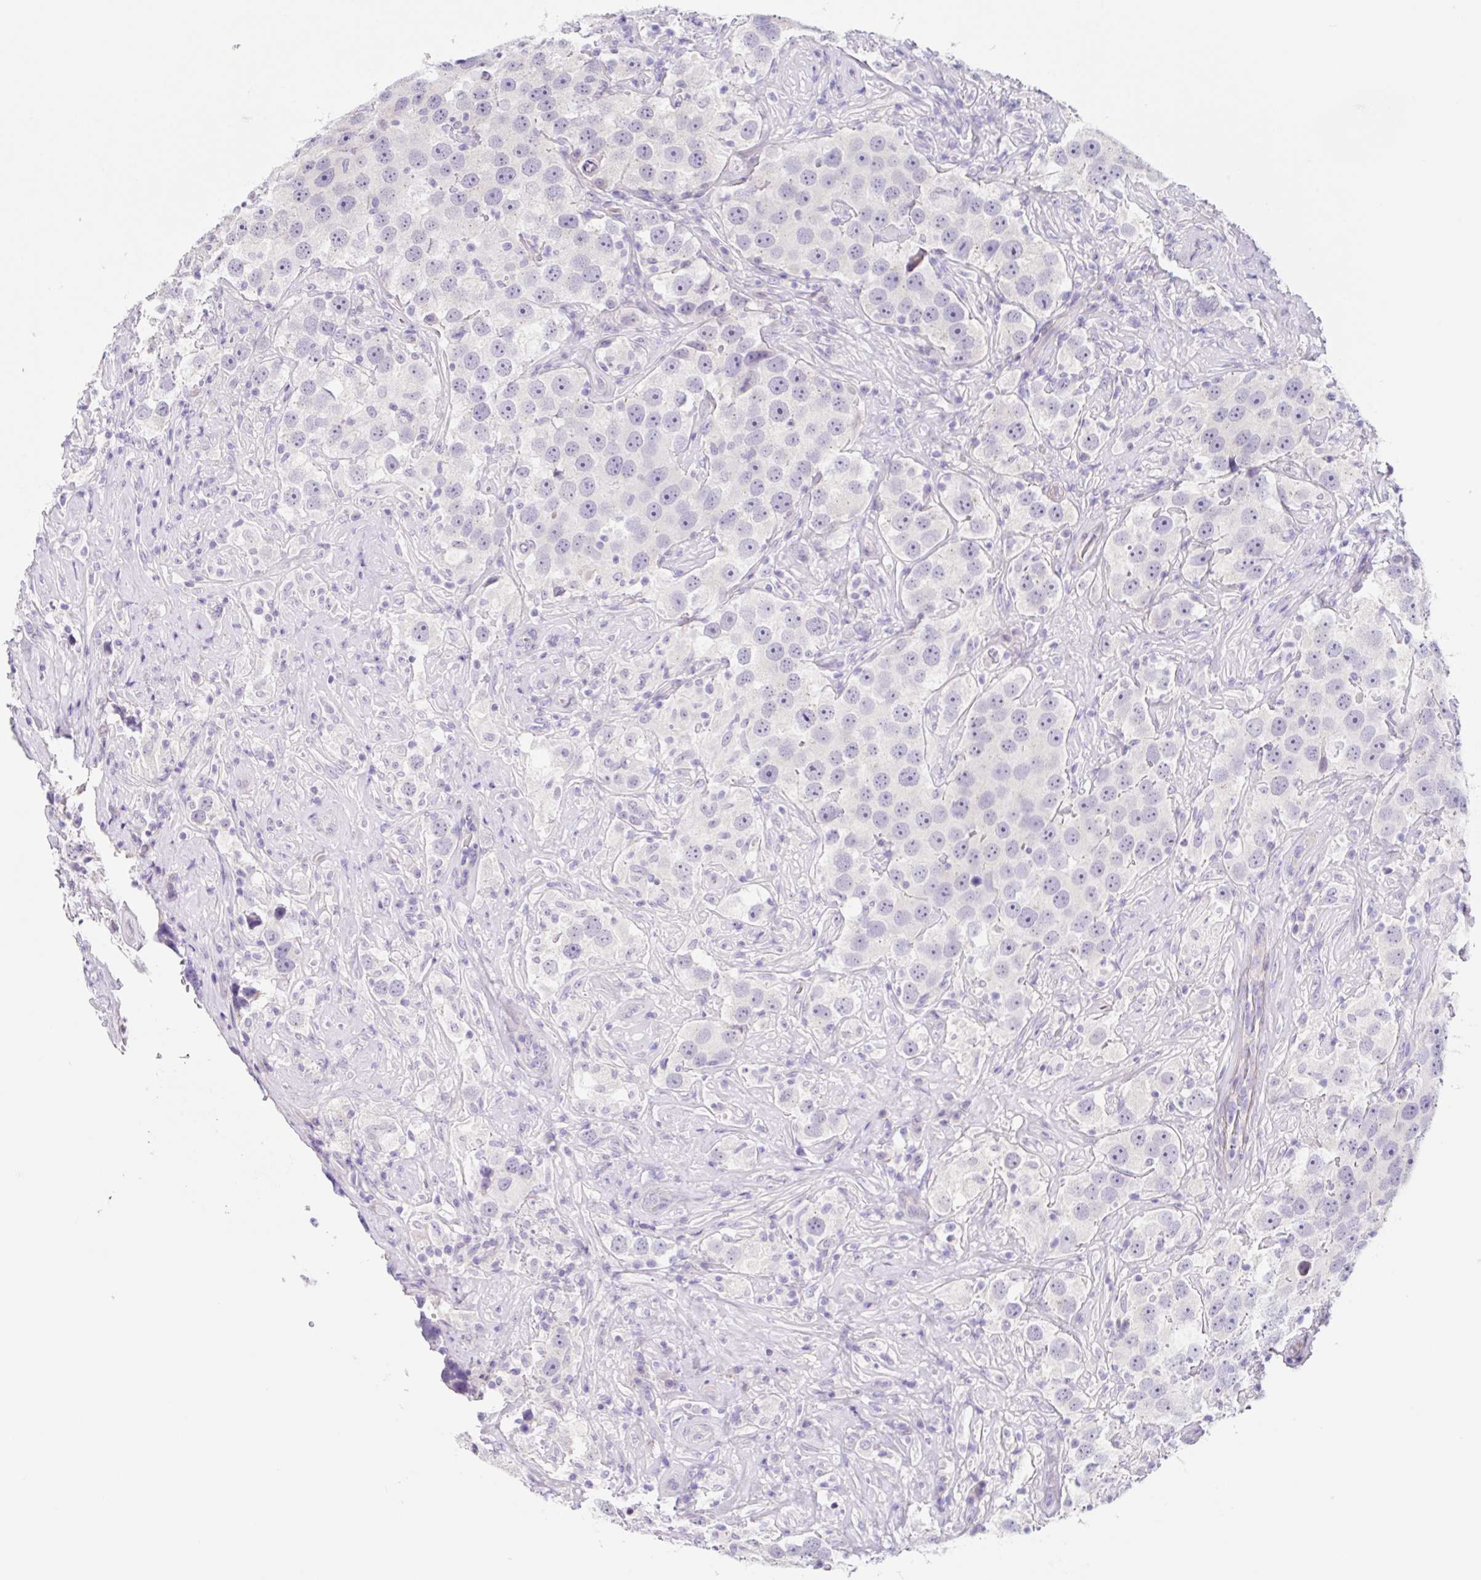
{"staining": {"intensity": "negative", "quantity": "none", "location": "none"}, "tissue": "testis cancer", "cell_type": "Tumor cells", "image_type": "cancer", "snomed": [{"axis": "morphology", "description": "Seminoma, NOS"}, {"axis": "topography", "description": "Testis"}], "caption": "This micrograph is of testis cancer stained with immunohistochemistry to label a protein in brown with the nuclei are counter-stained blue. There is no expression in tumor cells.", "gene": "DCAF17", "patient": {"sex": "male", "age": 49}}